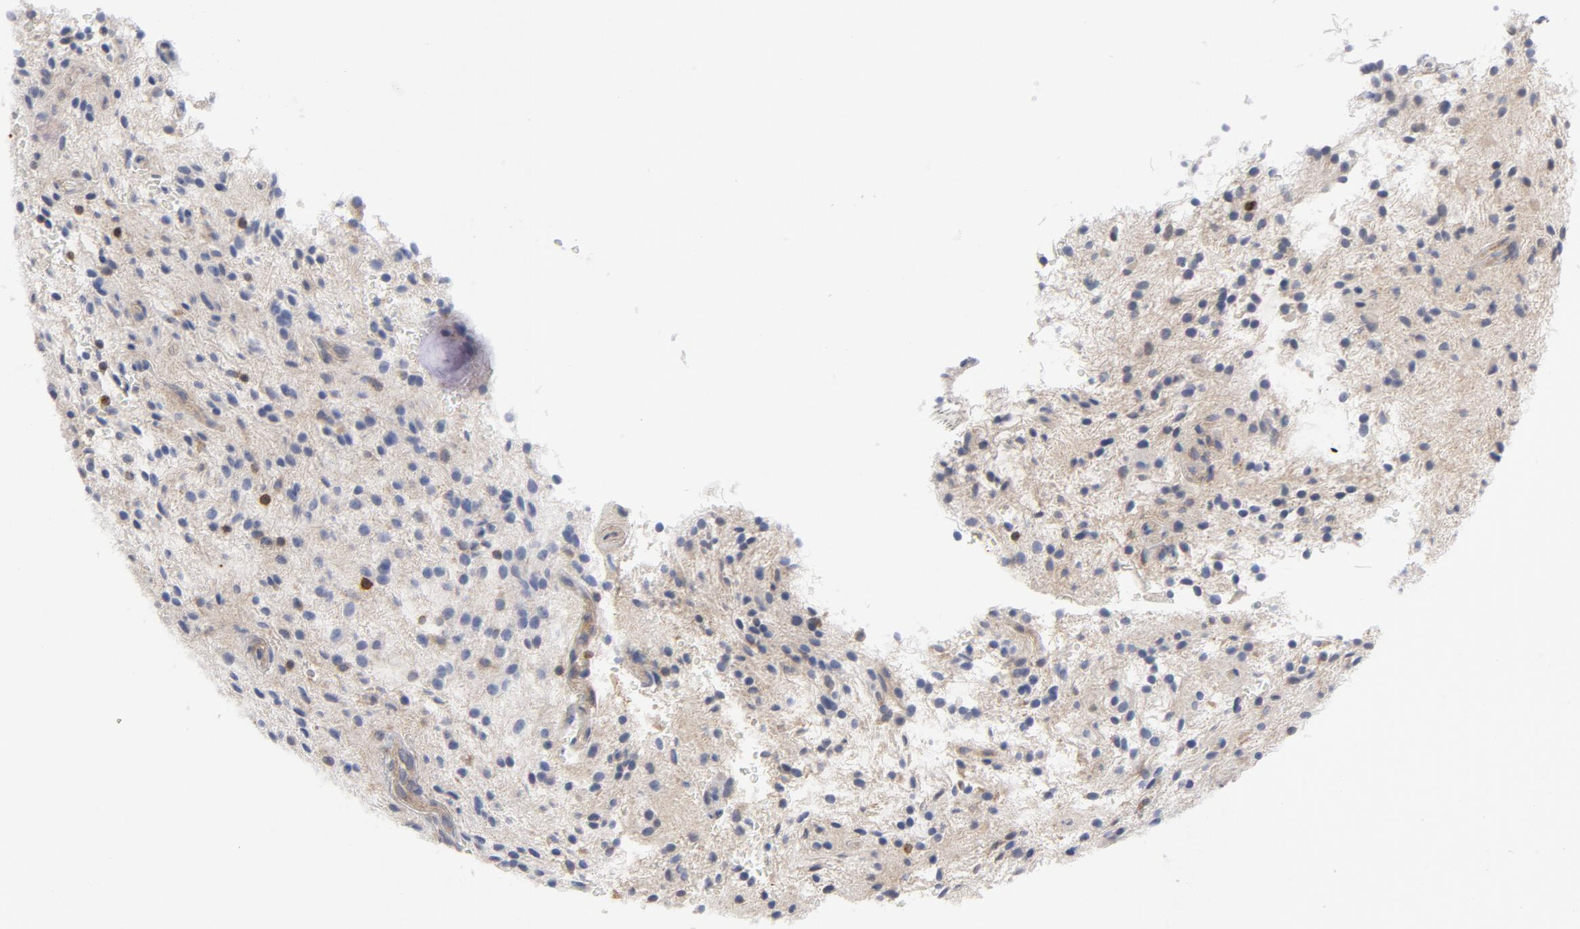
{"staining": {"intensity": "weak", "quantity": "25%-75%", "location": "cytoplasmic/membranous"}, "tissue": "glioma", "cell_type": "Tumor cells", "image_type": "cancer", "snomed": [{"axis": "morphology", "description": "Glioma, malignant, NOS"}, {"axis": "topography", "description": "Cerebellum"}], "caption": "Weak cytoplasmic/membranous positivity is identified in about 25%-75% of tumor cells in glioma.", "gene": "TRADD", "patient": {"sex": "female", "age": 10}}